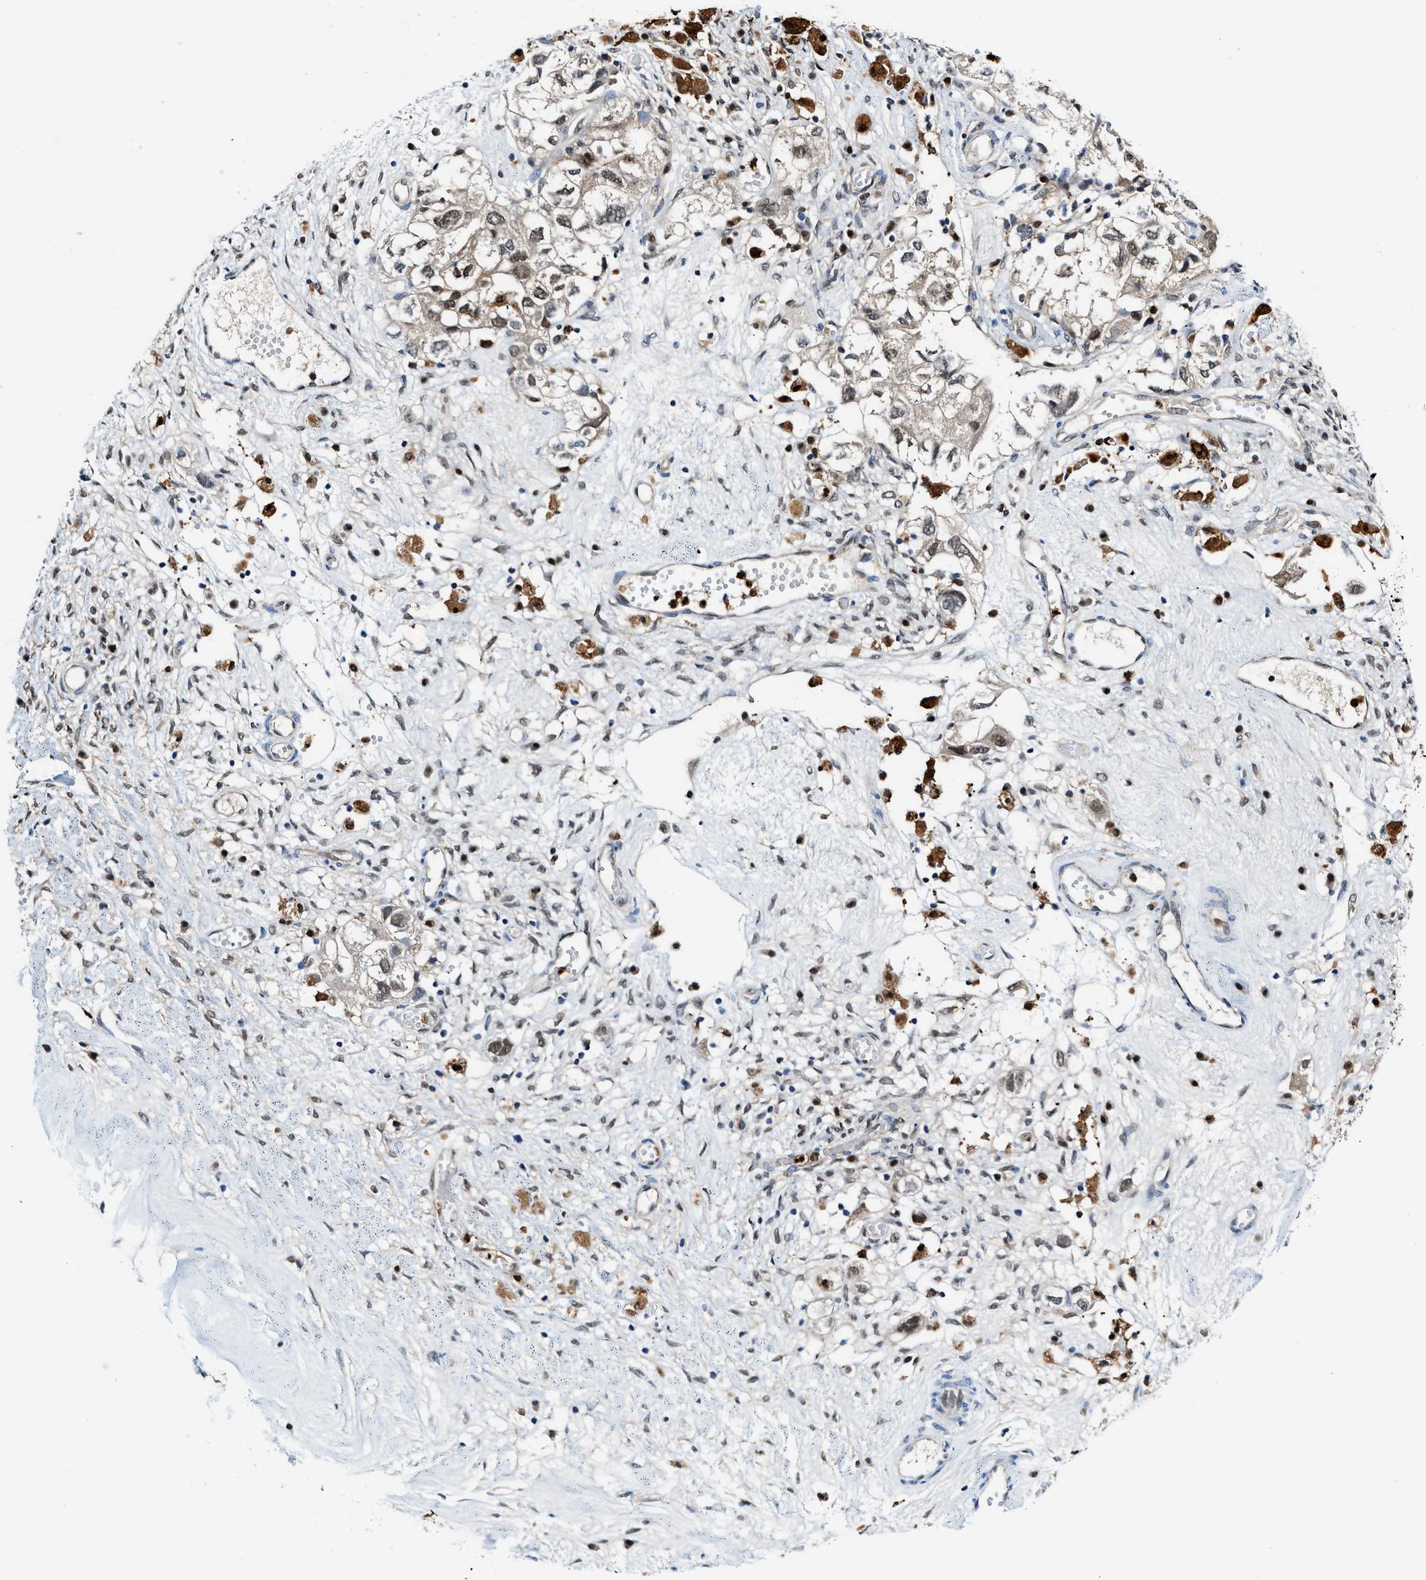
{"staining": {"intensity": "moderate", "quantity": ">75%", "location": "cytoplasmic/membranous,nuclear"}, "tissue": "ovarian cancer", "cell_type": "Tumor cells", "image_type": "cancer", "snomed": [{"axis": "morphology", "description": "Carcinoma, NOS"}, {"axis": "morphology", "description": "Cystadenocarcinoma, serous, NOS"}, {"axis": "topography", "description": "Ovary"}], "caption": "IHC micrograph of neoplastic tissue: carcinoma (ovarian) stained using immunohistochemistry demonstrates medium levels of moderate protein expression localized specifically in the cytoplasmic/membranous and nuclear of tumor cells, appearing as a cytoplasmic/membranous and nuclear brown color.", "gene": "LTA4H", "patient": {"sex": "female", "age": 69}}